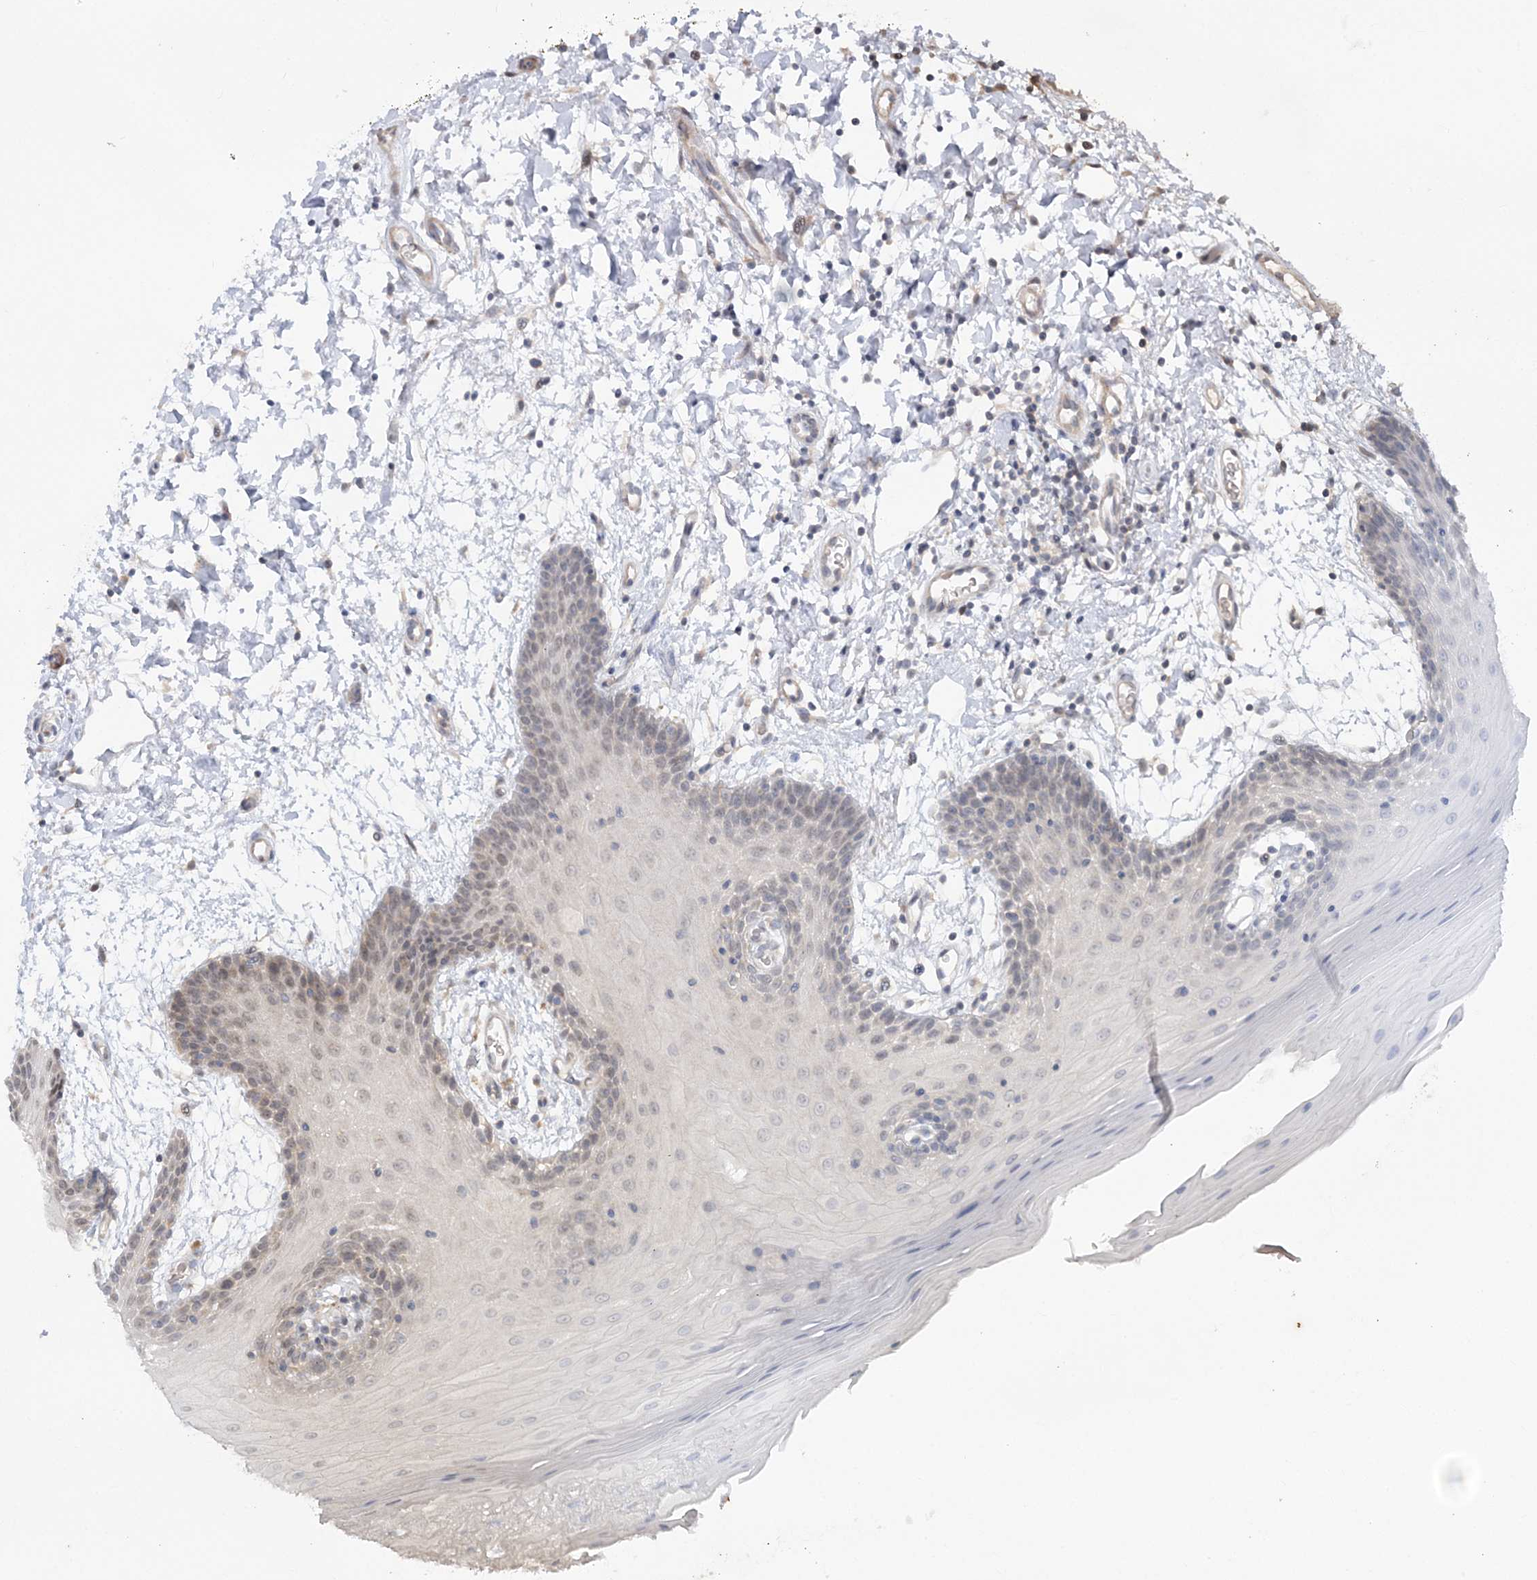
{"staining": {"intensity": "moderate", "quantity": "<25%", "location": "cytoplasmic/membranous"}, "tissue": "oral mucosa", "cell_type": "Squamous epithelial cells", "image_type": "normal", "snomed": [{"axis": "morphology", "description": "Normal tissue, NOS"}, {"axis": "topography", "description": "Skeletal muscle"}, {"axis": "topography", "description": "Oral tissue"}, {"axis": "topography", "description": "Salivary gland"}, {"axis": "topography", "description": "Peripheral nerve tissue"}], "caption": "The photomicrograph shows immunohistochemical staining of unremarkable oral mucosa. There is moderate cytoplasmic/membranous expression is appreciated in about <25% of squamous epithelial cells.", "gene": "MOCS2", "patient": {"sex": "male", "age": 54}}